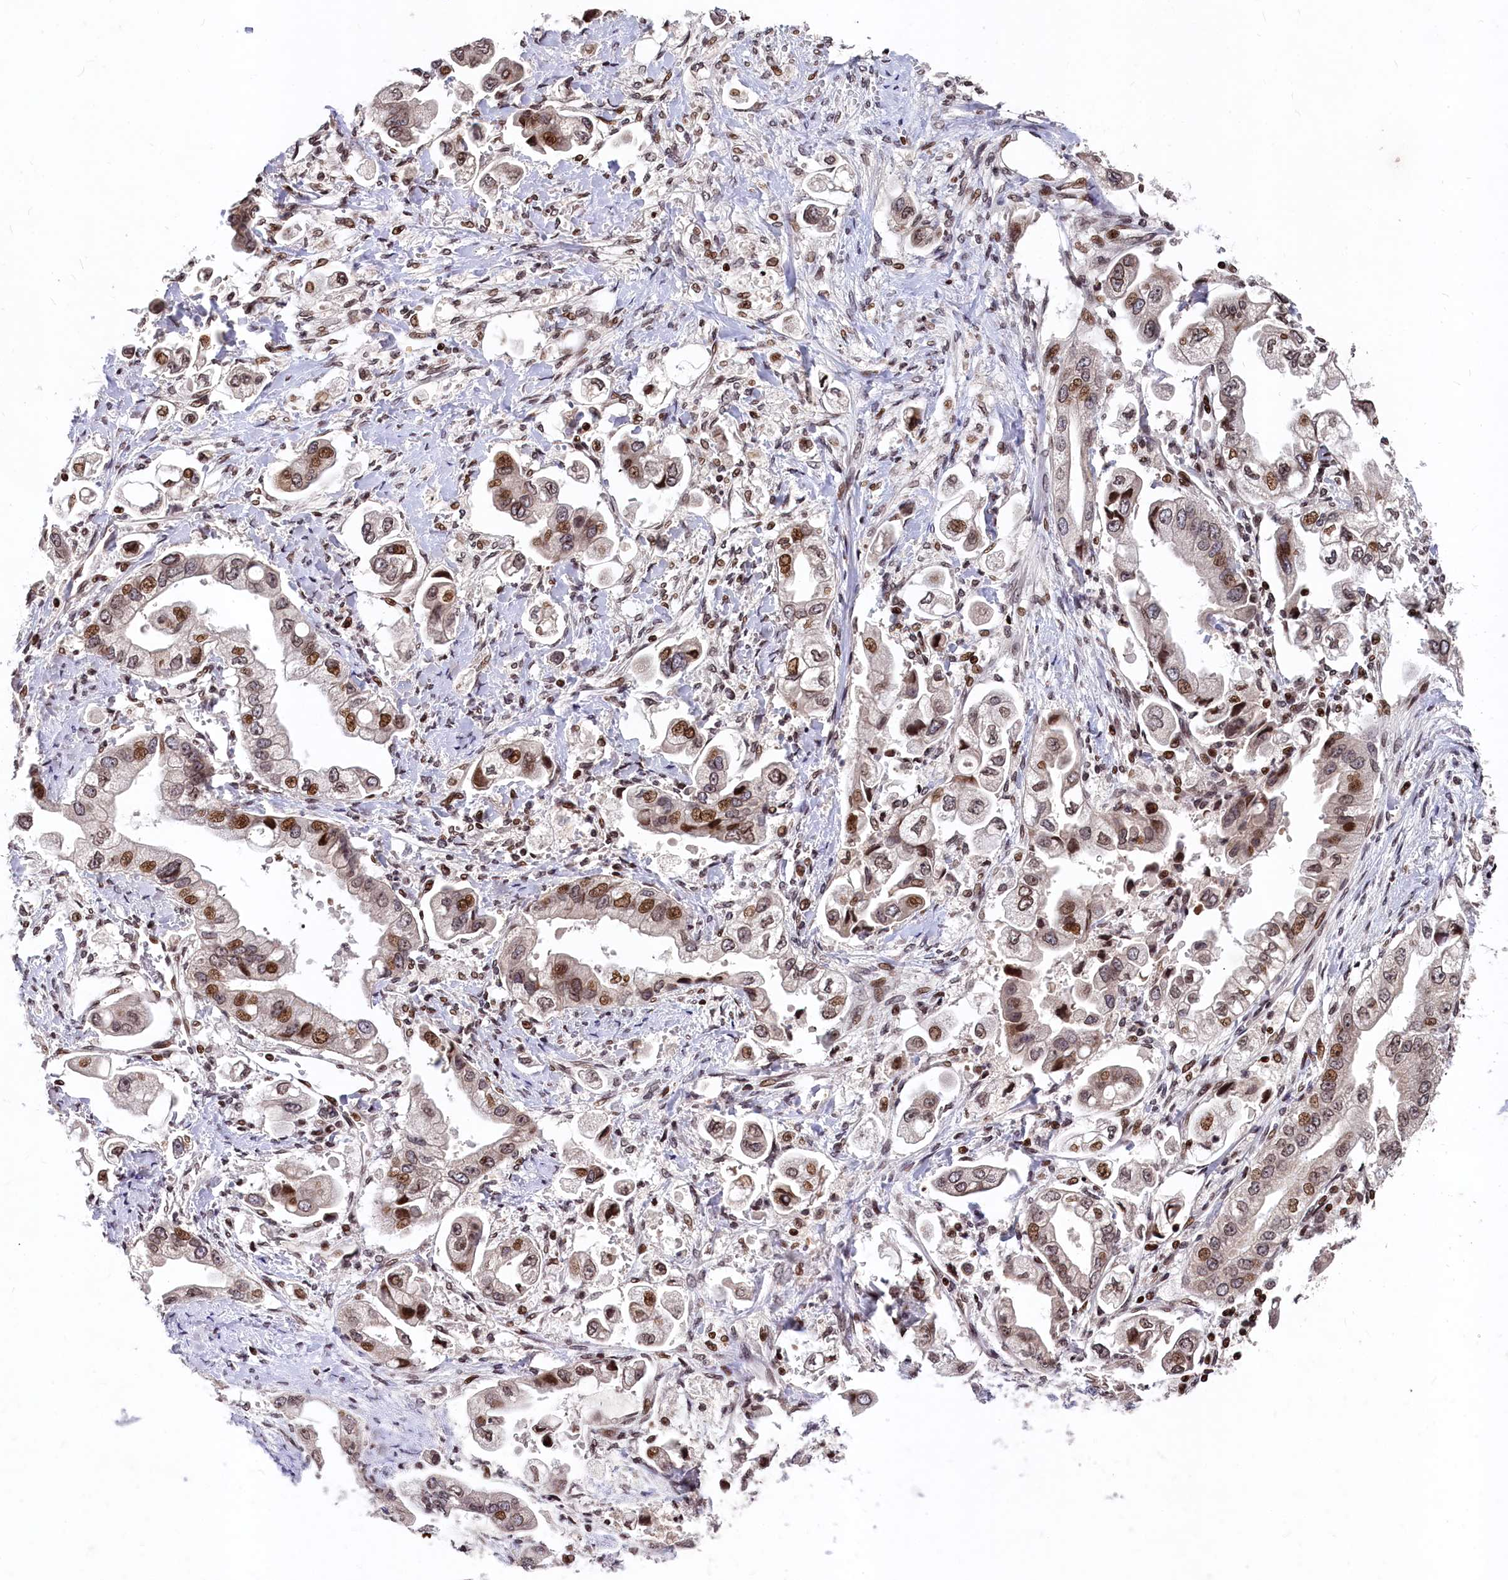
{"staining": {"intensity": "moderate", "quantity": ">75%", "location": "nuclear"}, "tissue": "stomach cancer", "cell_type": "Tumor cells", "image_type": "cancer", "snomed": [{"axis": "morphology", "description": "Adenocarcinoma, NOS"}, {"axis": "topography", "description": "Stomach"}], "caption": "The photomicrograph displays immunohistochemical staining of stomach cancer (adenocarcinoma). There is moderate nuclear expression is appreciated in about >75% of tumor cells.", "gene": "FAM217B", "patient": {"sex": "male", "age": 62}}